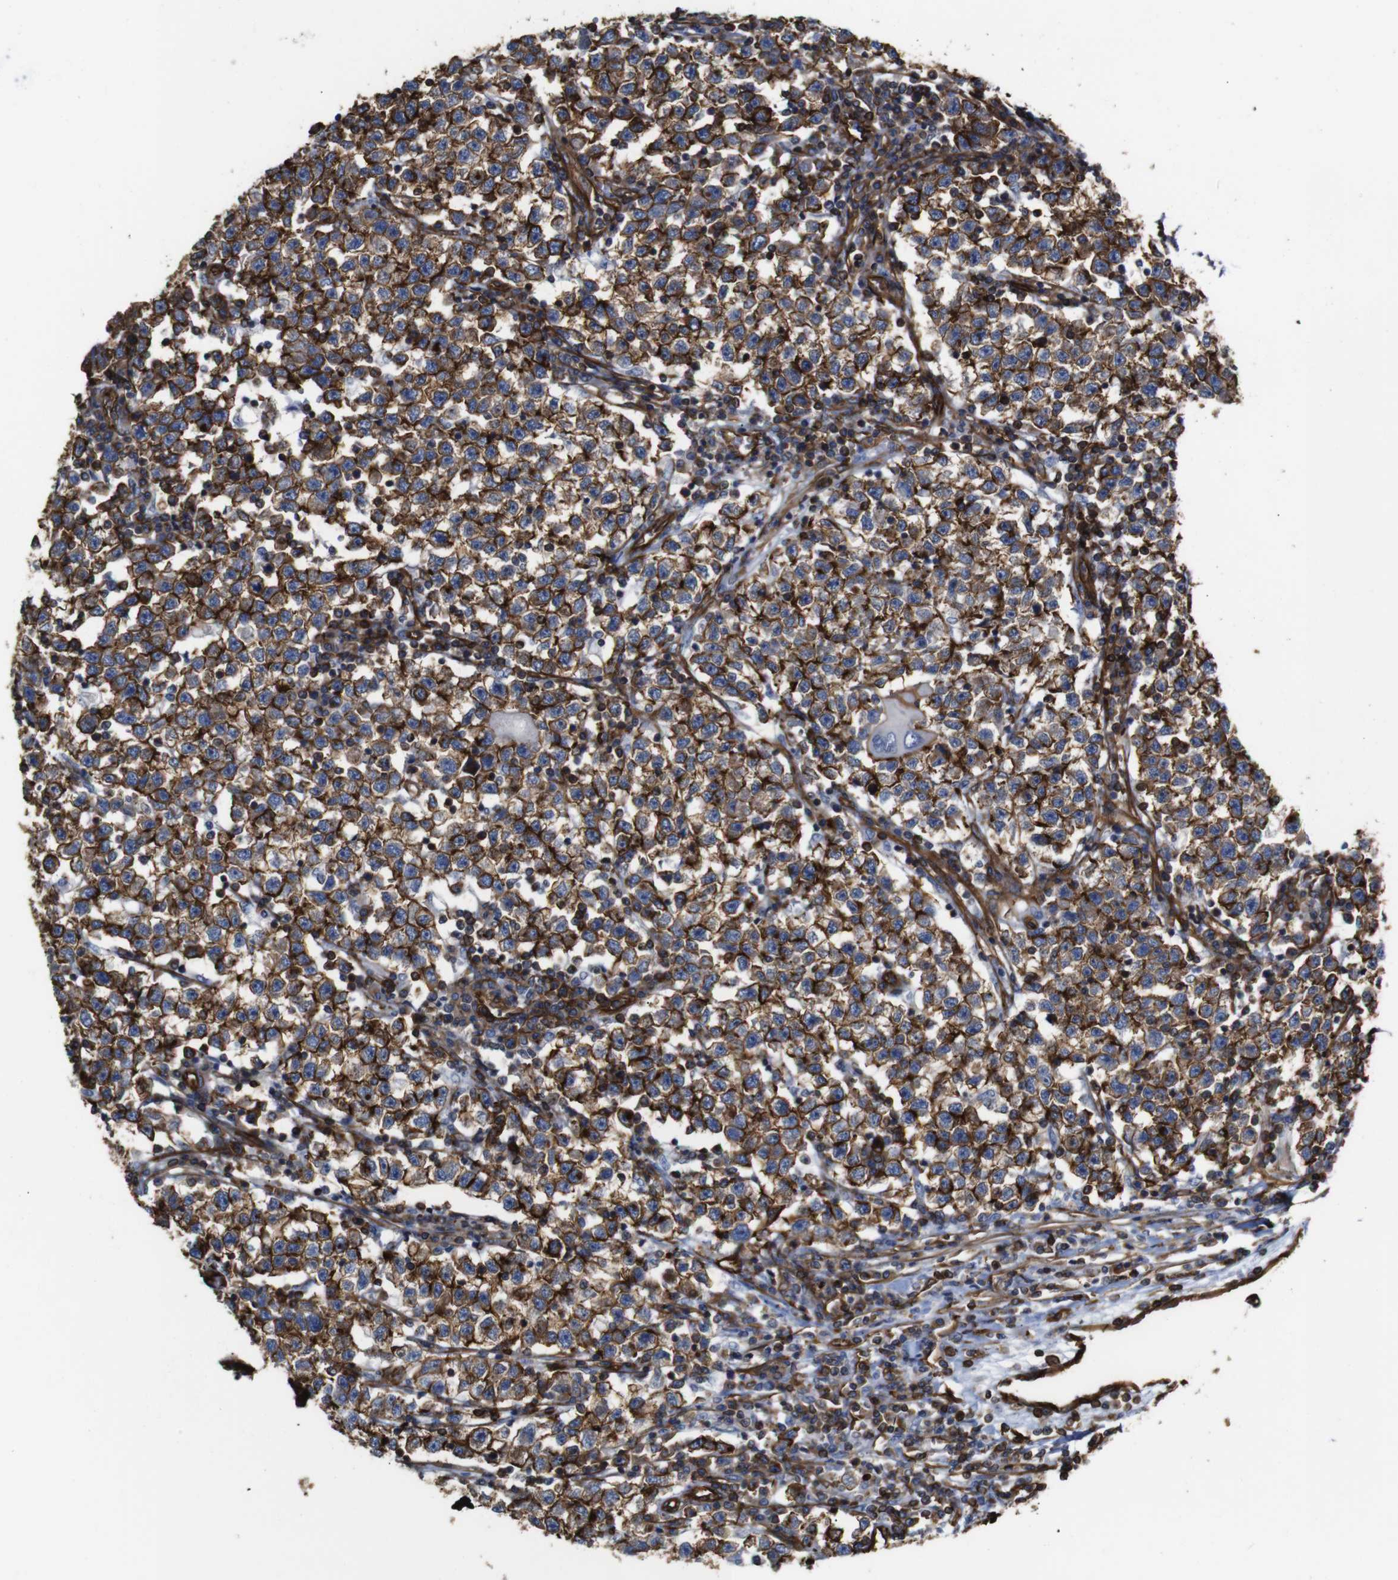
{"staining": {"intensity": "strong", "quantity": ">75%", "location": "cytoplasmic/membranous"}, "tissue": "testis cancer", "cell_type": "Tumor cells", "image_type": "cancer", "snomed": [{"axis": "morphology", "description": "Seminoma, NOS"}, {"axis": "topography", "description": "Testis"}], "caption": "Protein staining of testis cancer (seminoma) tissue demonstrates strong cytoplasmic/membranous staining in approximately >75% of tumor cells.", "gene": "SPTBN1", "patient": {"sex": "male", "age": 22}}